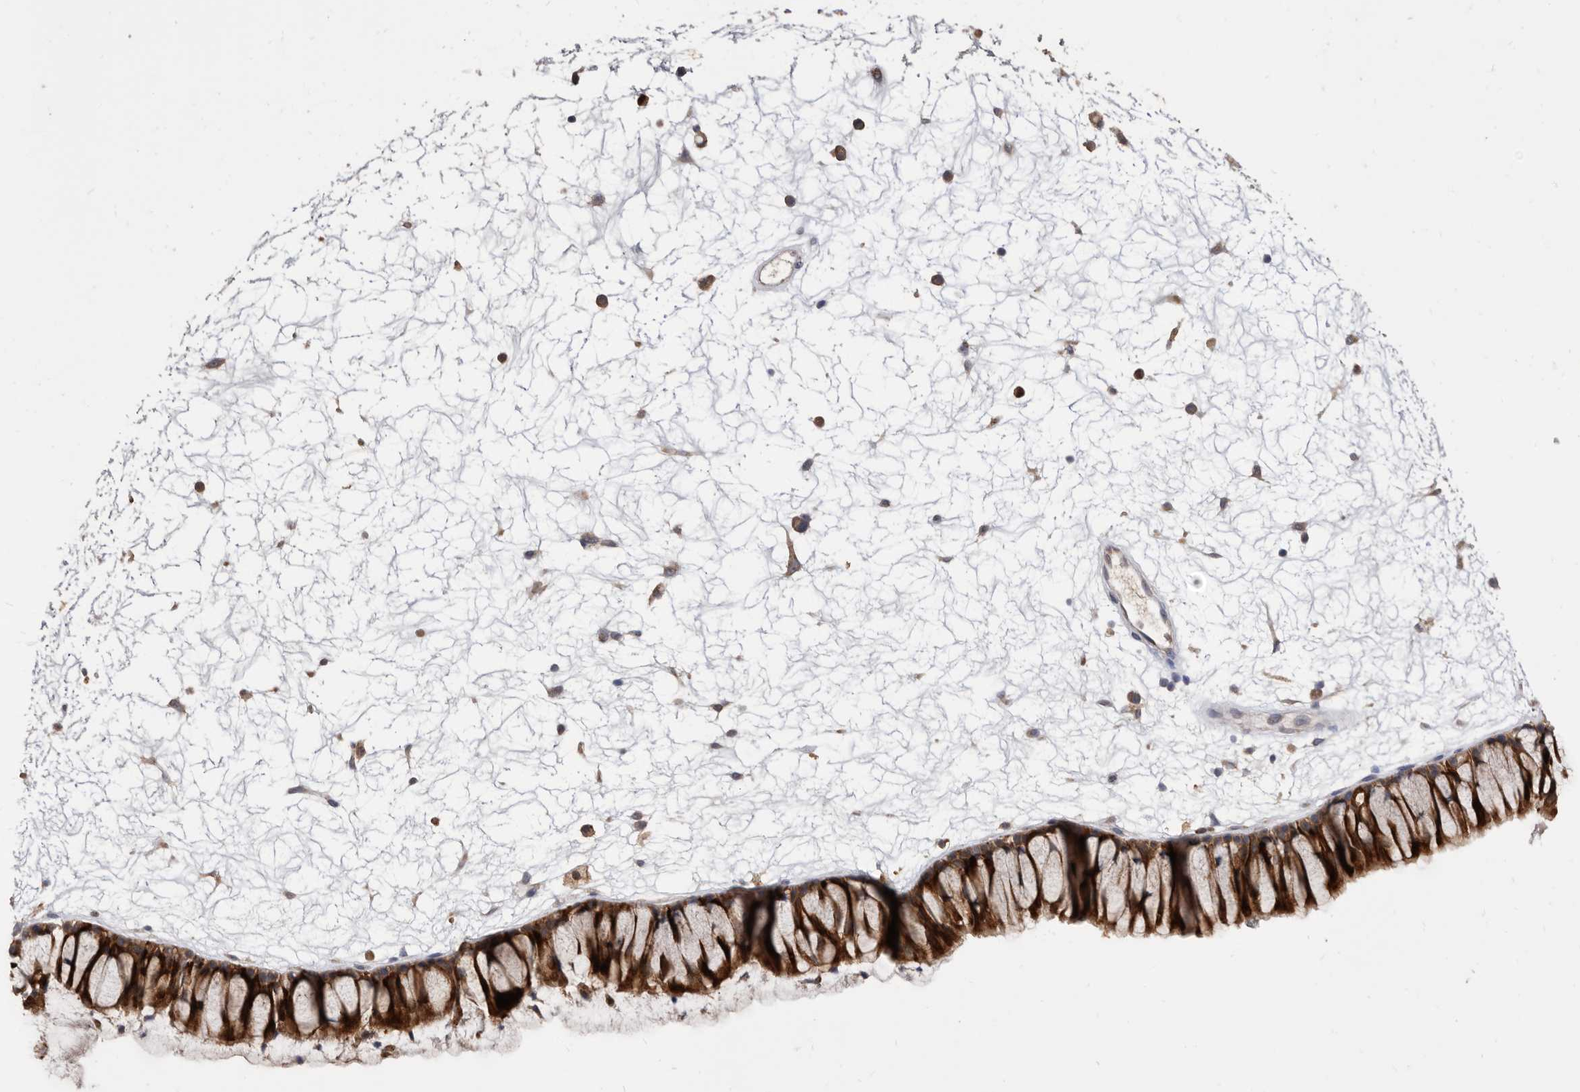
{"staining": {"intensity": "strong", "quantity": ">75%", "location": "cytoplasmic/membranous"}, "tissue": "nasopharynx", "cell_type": "Respiratory epithelial cells", "image_type": "normal", "snomed": [{"axis": "morphology", "description": "Normal tissue, NOS"}, {"axis": "topography", "description": "Nasopharynx"}], "caption": "About >75% of respiratory epithelial cells in benign nasopharynx show strong cytoplasmic/membranous protein positivity as visualized by brown immunohistochemical staining.", "gene": "CRISPLD2", "patient": {"sex": "male", "age": 64}}